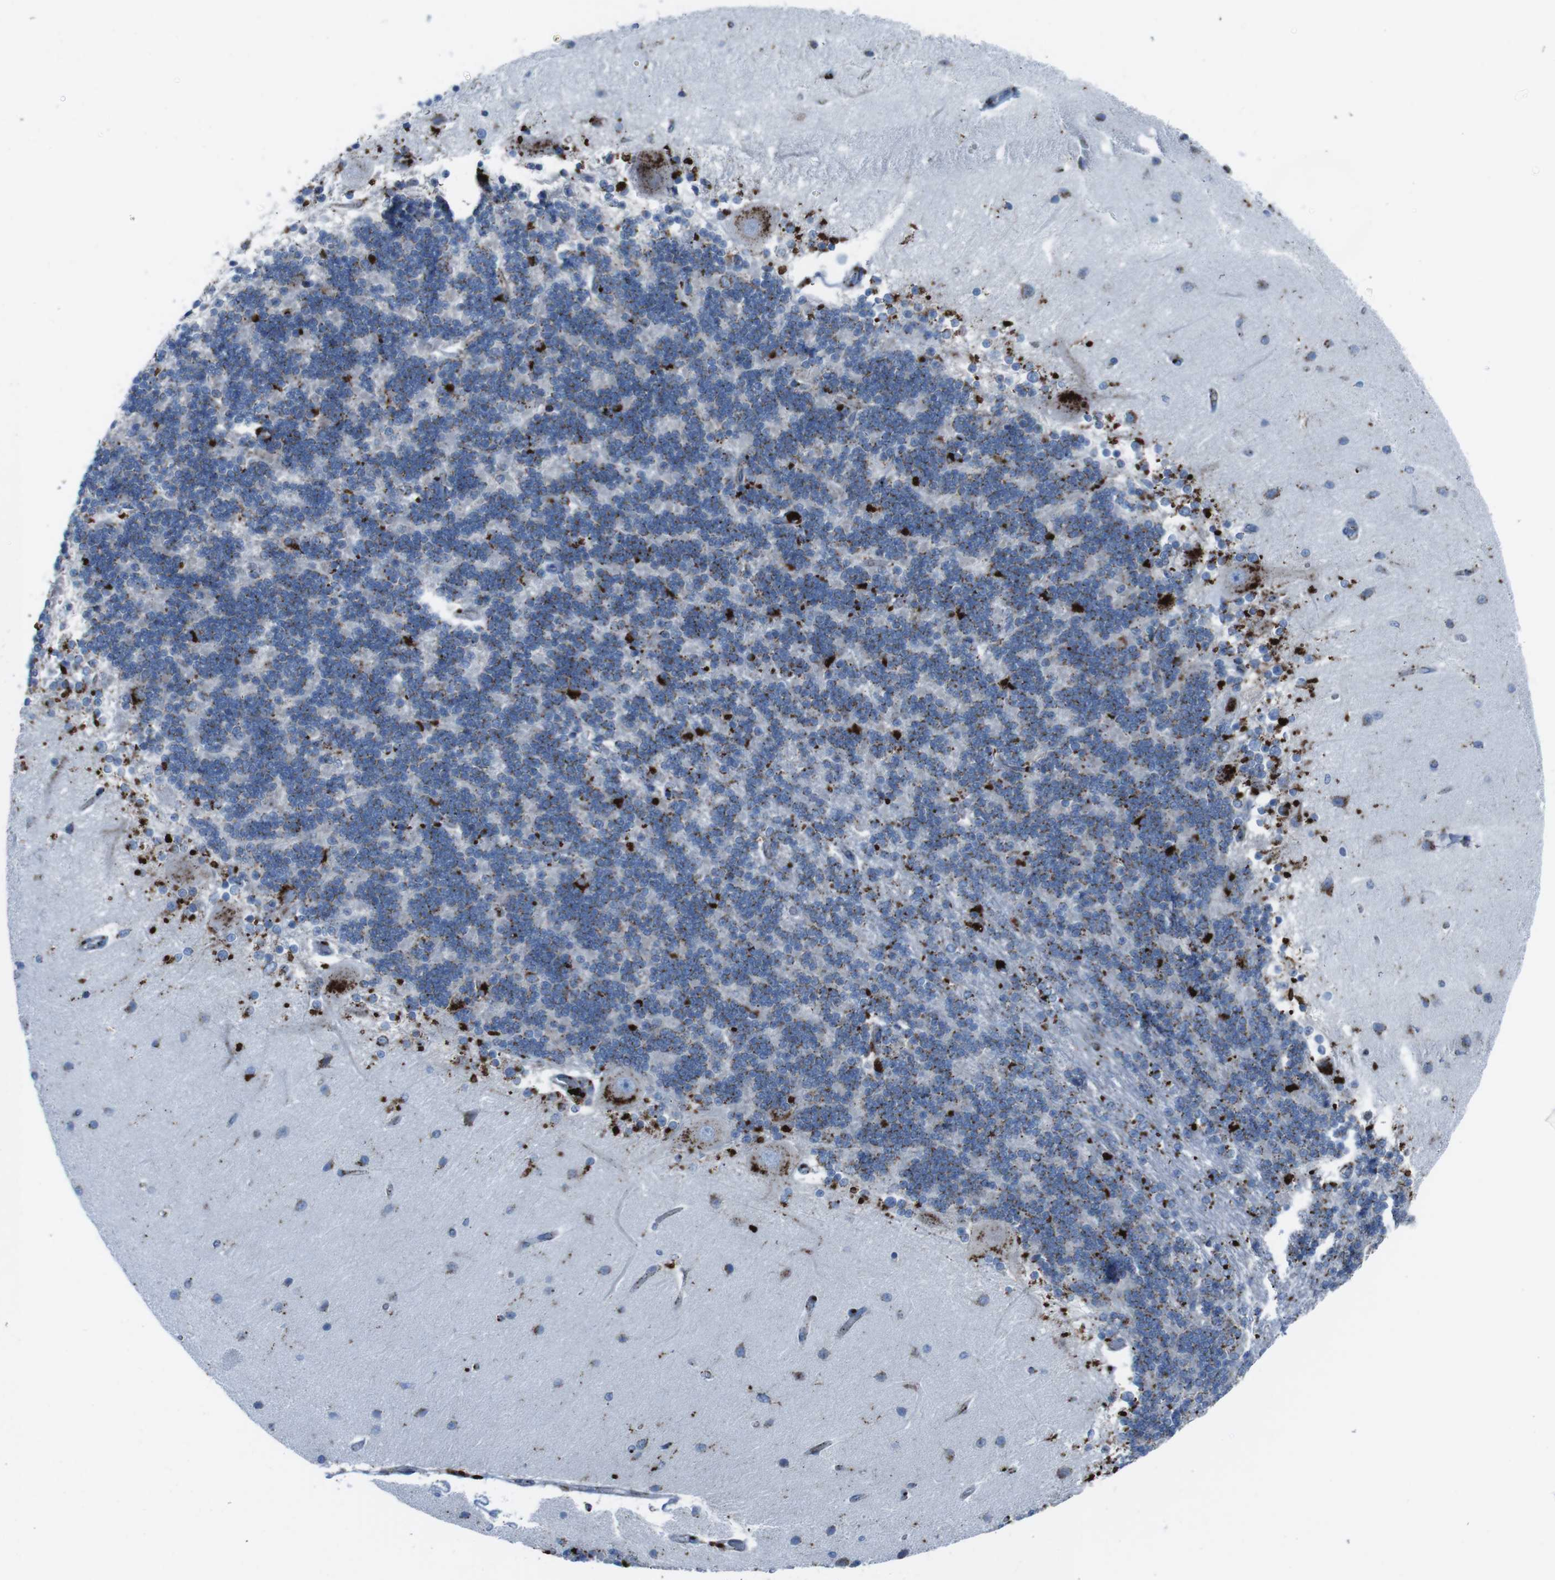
{"staining": {"intensity": "moderate", "quantity": ">75%", "location": "cytoplasmic/membranous"}, "tissue": "cerebellum", "cell_type": "Cells in granular layer", "image_type": "normal", "snomed": [{"axis": "morphology", "description": "Normal tissue, NOS"}, {"axis": "topography", "description": "Cerebellum"}], "caption": "Immunohistochemical staining of normal cerebellum exhibits moderate cytoplasmic/membranous protein staining in about >75% of cells in granular layer.", "gene": "SCARB2", "patient": {"sex": "female", "age": 54}}